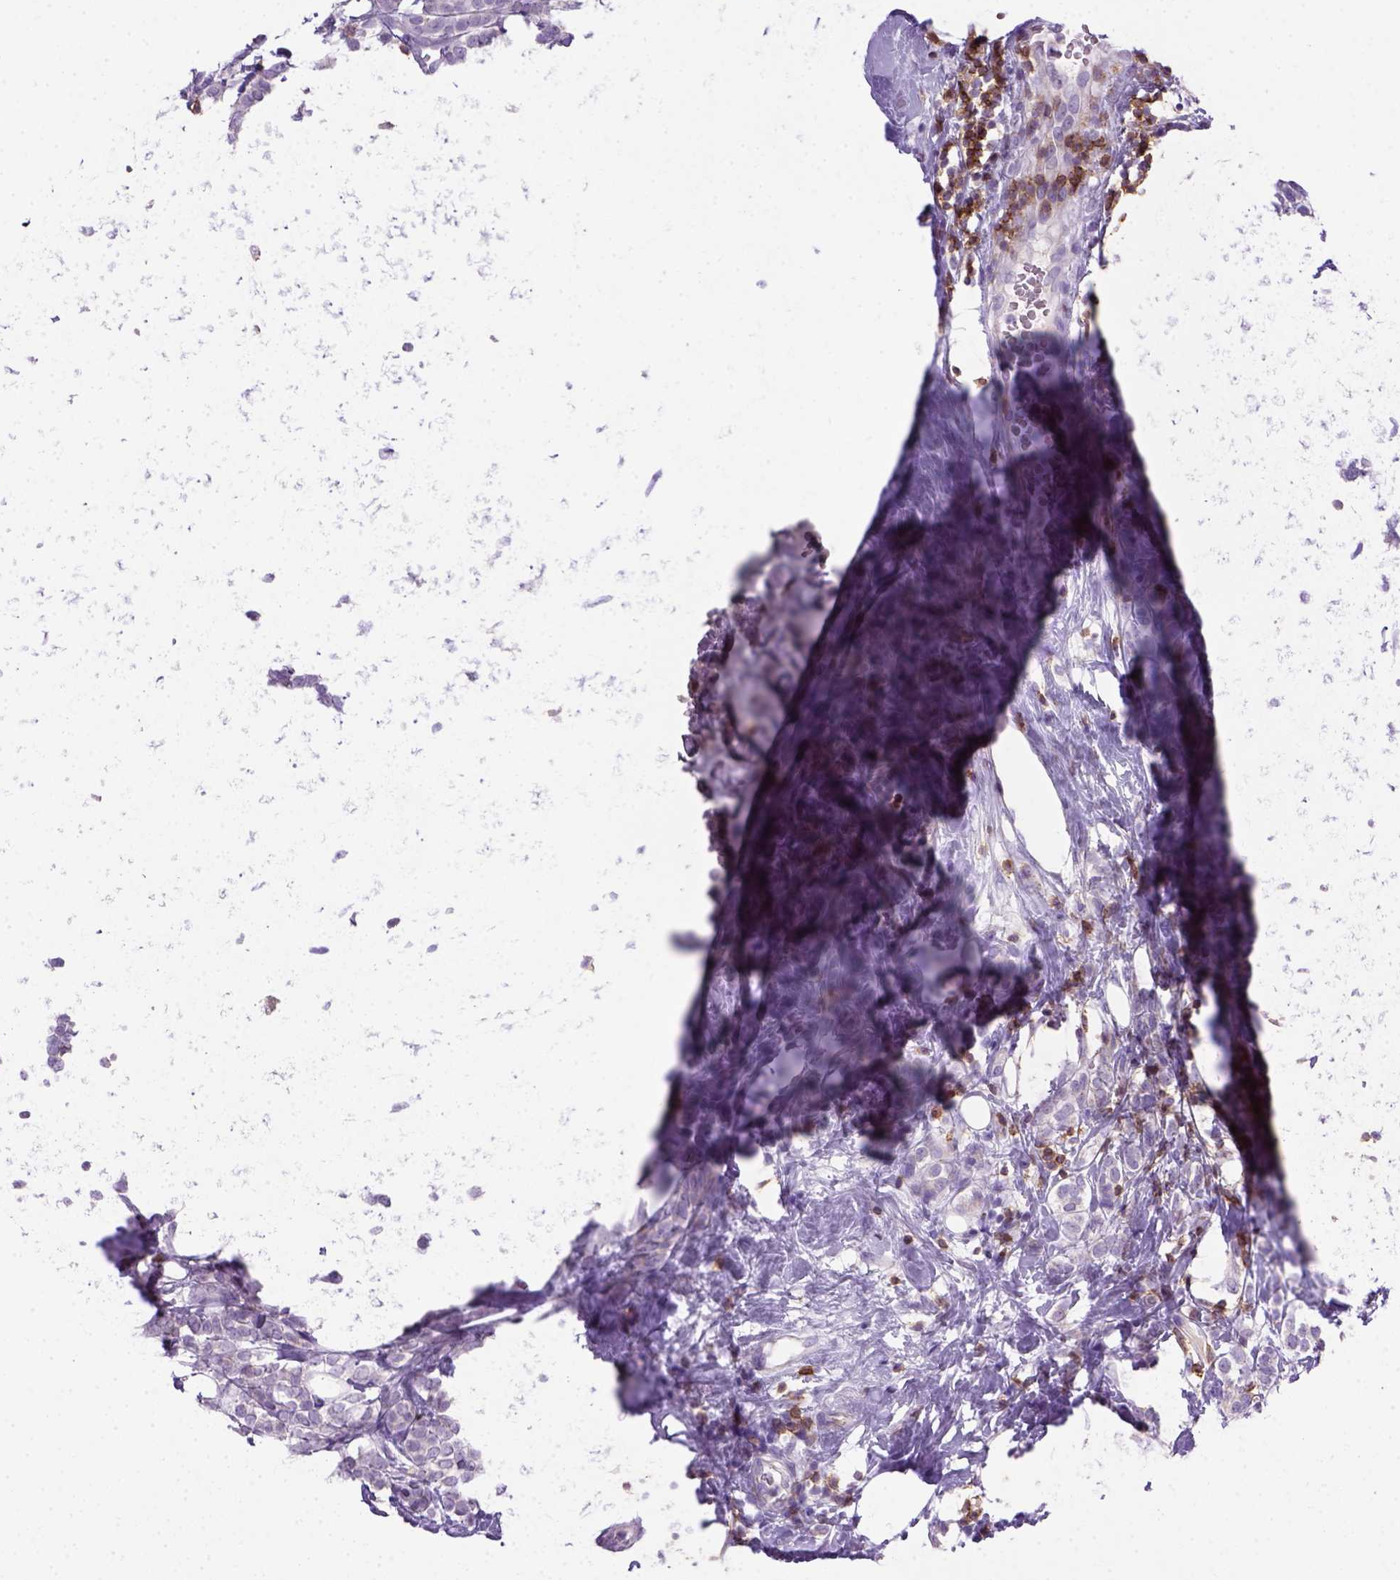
{"staining": {"intensity": "negative", "quantity": "none", "location": "none"}, "tissue": "breast cancer", "cell_type": "Tumor cells", "image_type": "cancer", "snomed": [{"axis": "morphology", "description": "Lobular carcinoma"}, {"axis": "topography", "description": "Breast"}], "caption": "Tumor cells are negative for brown protein staining in breast cancer. (Brightfield microscopy of DAB (3,3'-diaminobenzidine) immunohistochemistry at high magnification).", "gene": "CD3E", "patient": {"sex": "female", "age": 49}}